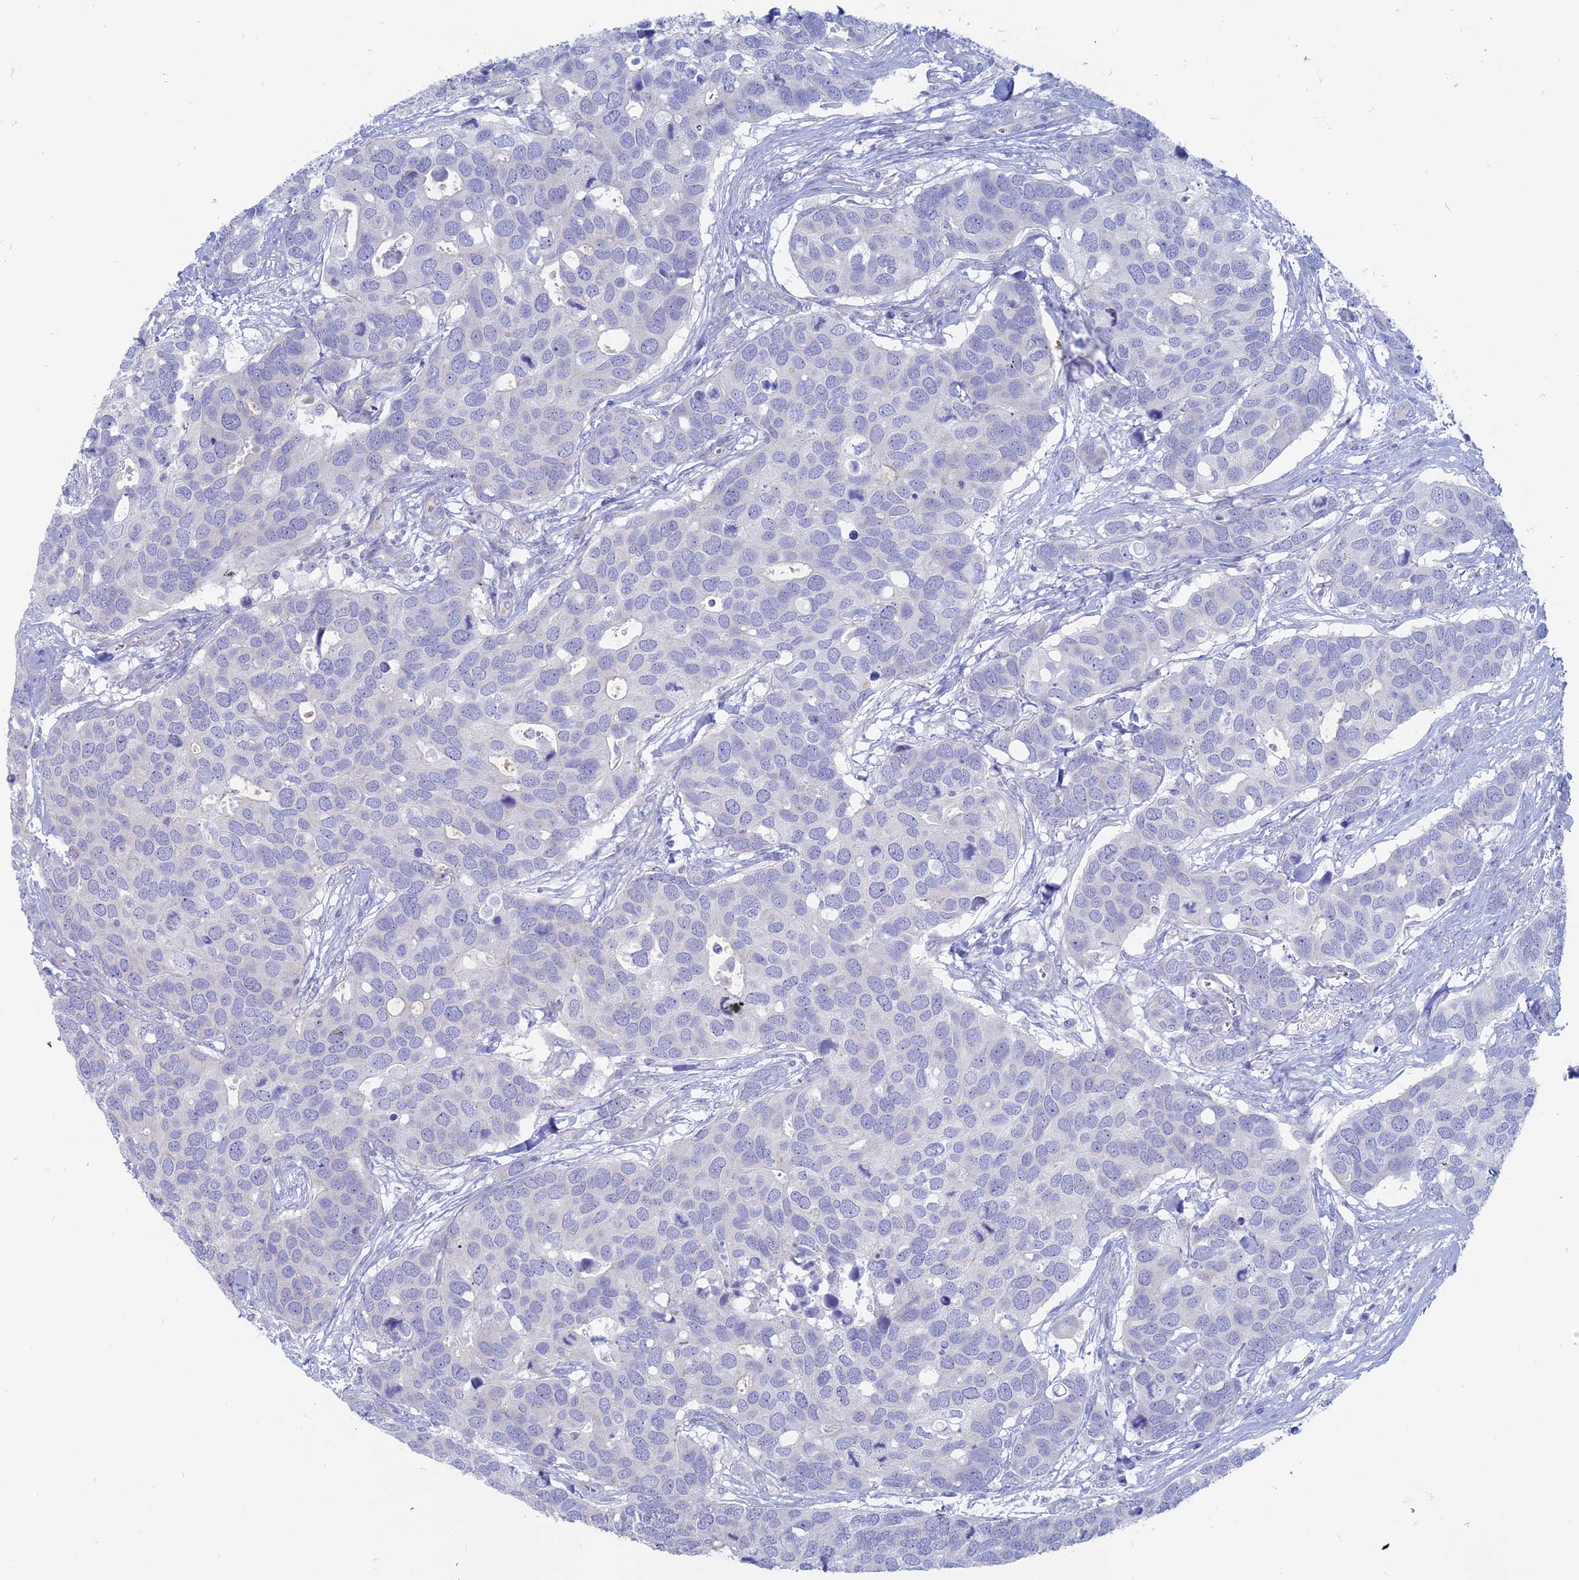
{"staining": {"intensity": "negative", "quantity": "none", "location": "none"}, "tissue": "breast cancer", "cell_type": "Tumor cells", "image_type": "cancer", "snomed": [{"axis": "morphology", "description": "Duct carcinoma"}, {"axis": "topography", "description": "Breast"}], "caption": "Immunohistochemistry (IHC) image of breast cancer (invasive ductal carcinoma) stained for a protein (brown), which displays no expression in tumor cells.", "gene": "TBC1D30", "patient": {"sex": "female", "age": 83}}